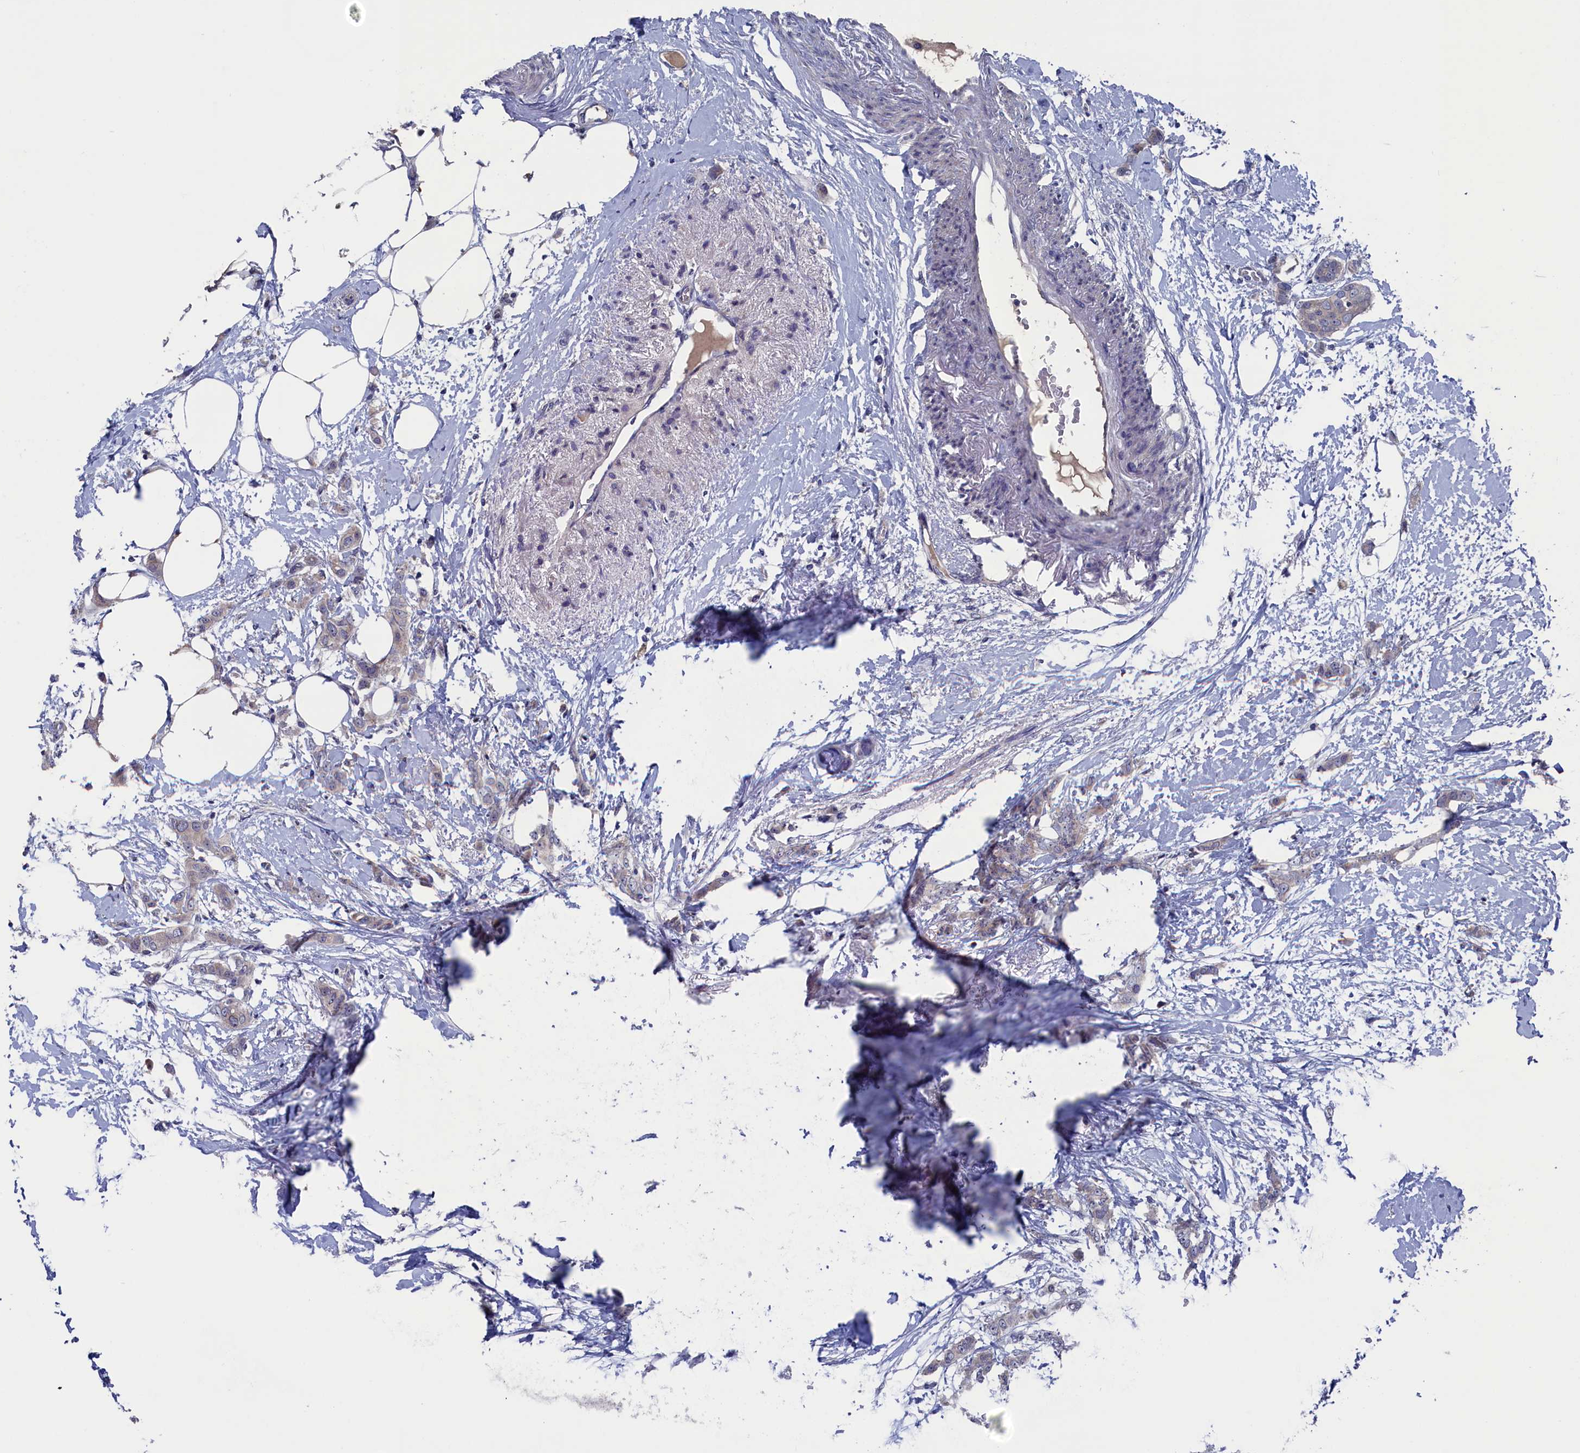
{"staining": {"intensity": "weak", "quantity": "<25%", "location": "cytoplasmic/membranous"}, "tissue": "breast cancer", "cell_type": "Tumor cells", "image_type": "cancer", "snomed": [{"axis": "morphology", "description": "Duct carcinoma"}, {"axis": "topography", "description": "Breast"}], "caption": "High power microscopy micrograph of an immunohistochemistry (IHC) photomicrograph of breast invasive ductal carcinoma, revealing no significant expression in tumor cells.", "gene": "SPATA13", "patient": {"sex": "female", "age": 72}}